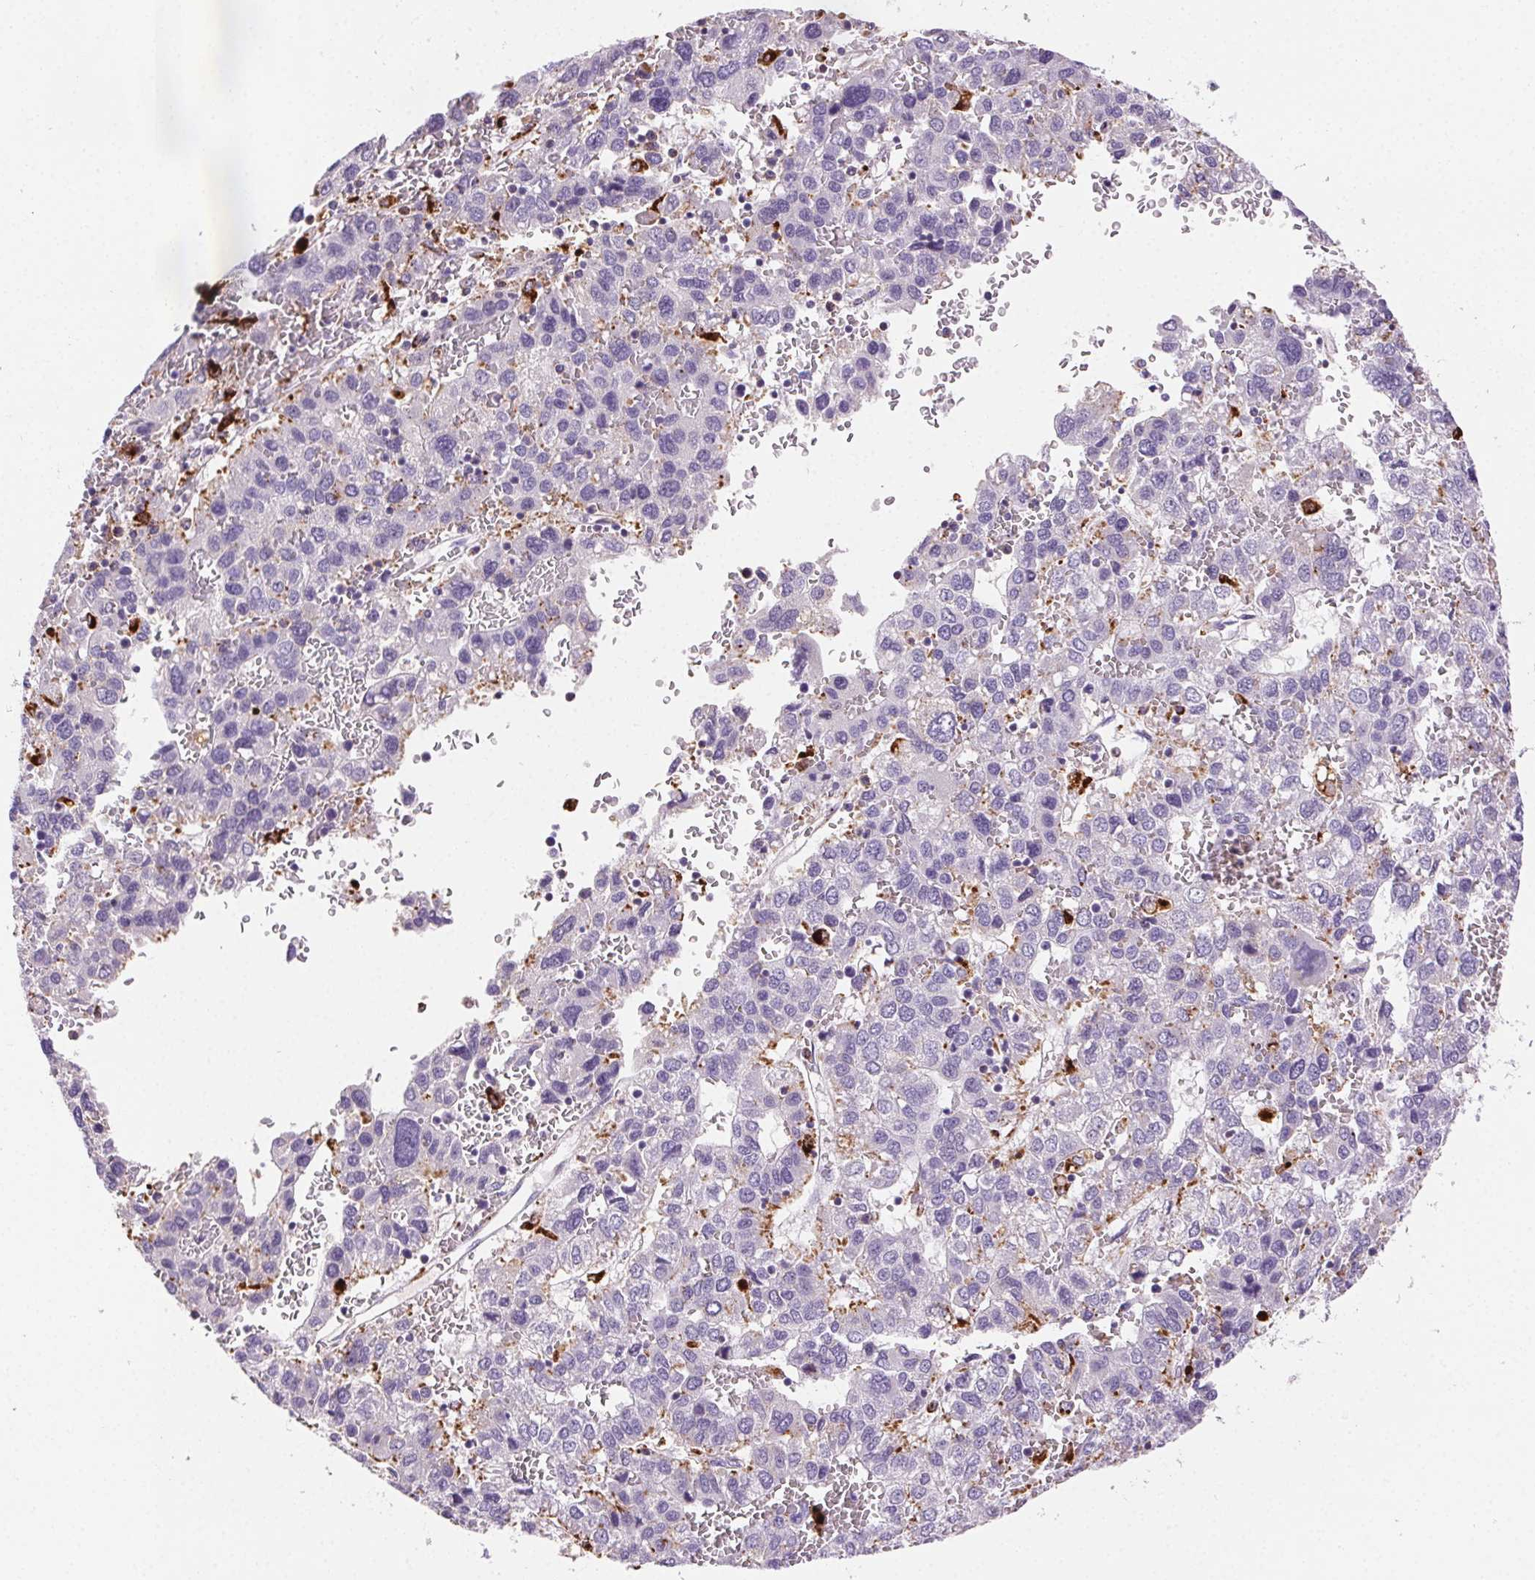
{"staining": {"intensity": "negative", "quantity": "none", "location": "none"}, "tissue": "liver cancer", "cell_type": "Tumor cells", "image_type": "cancer", "snomed": [{"axis": "morphology", "description": "Carcinoma, Hepatocellular, NOS"}, {"axis": "topography", "description": "Liver"}], "caption": "Tumor cells show no significant protein expression in liver cancer (hepatocellular carcinoma).", "gene": "SCPEP1", "patient": {"sex": "male", "age": 69}}